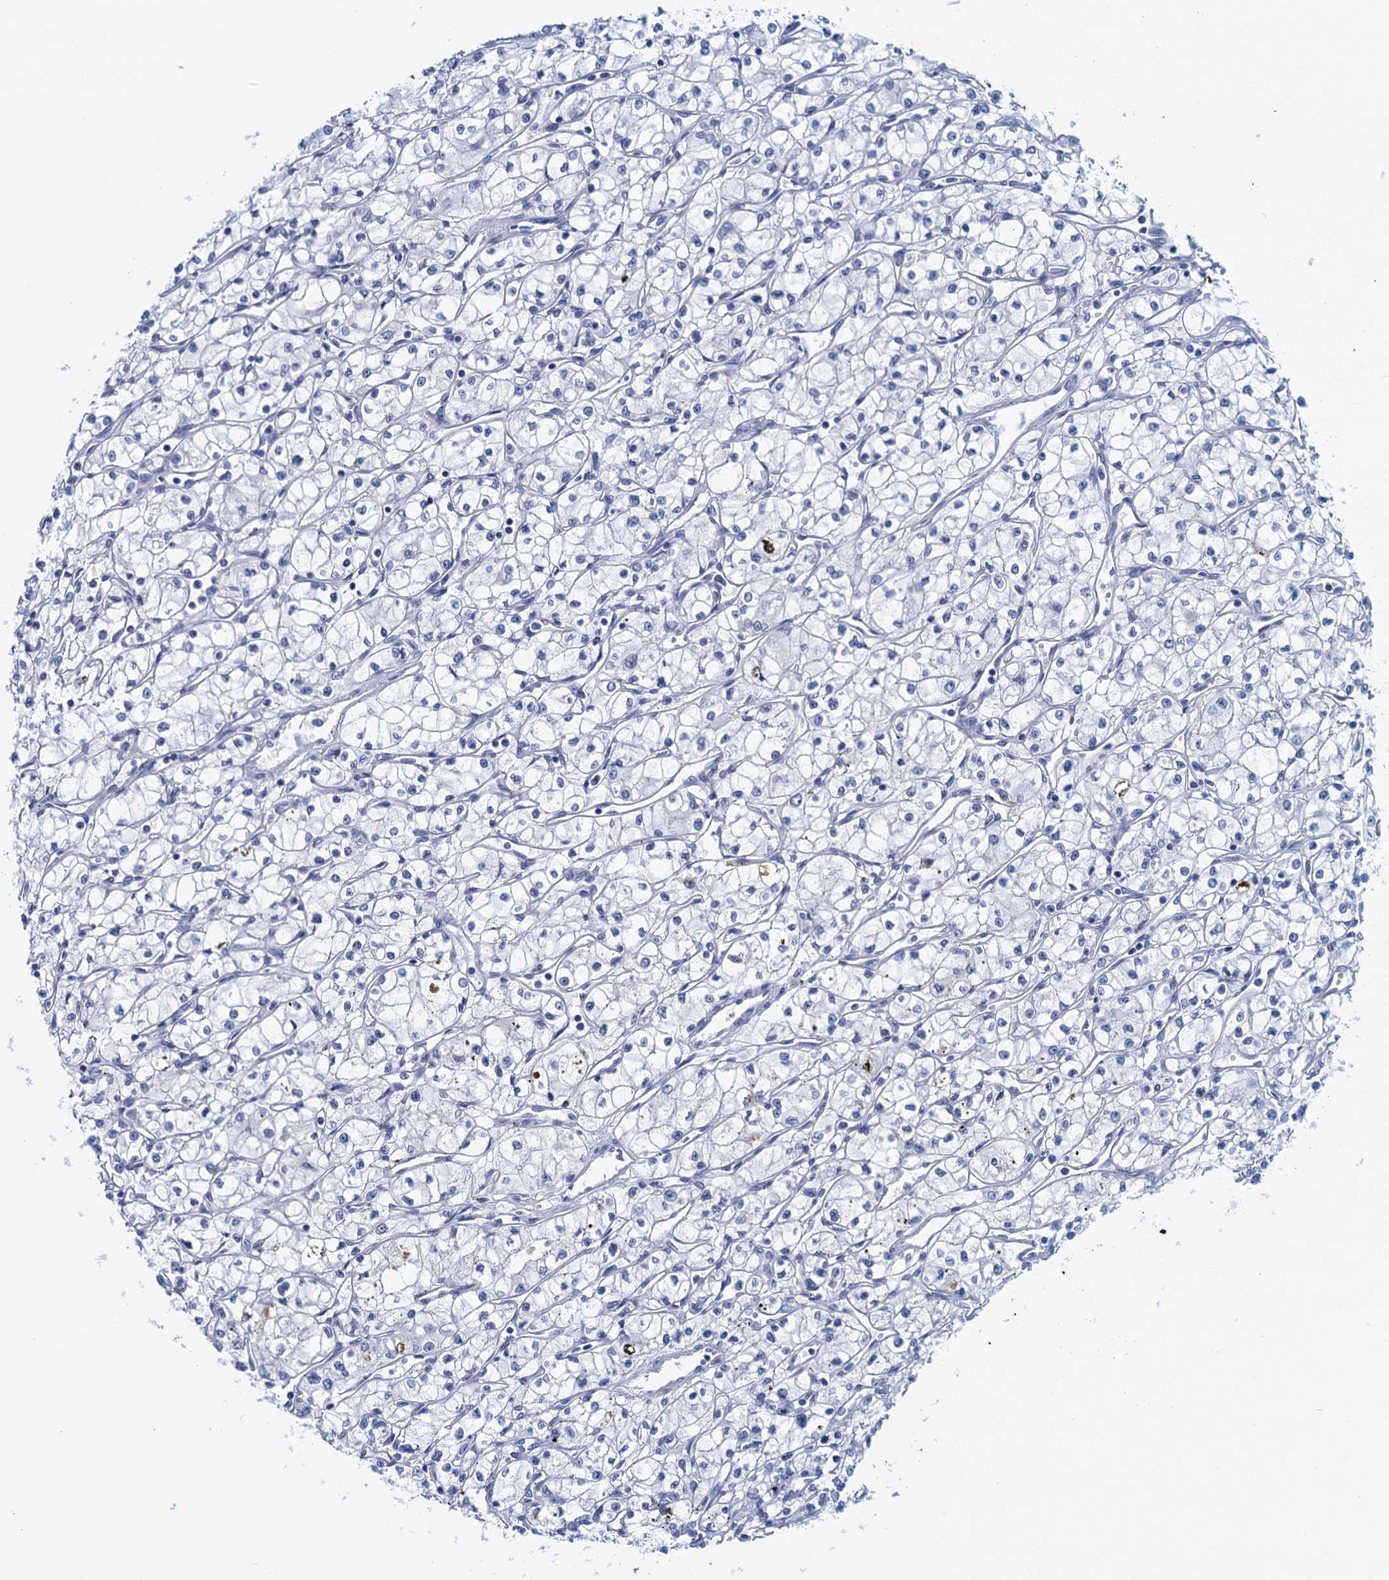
{"staining": {"intensity": "negative", "quantity": "none", "location": "none"}, "tissue": "renal cancer", "cell_type": "Tumor cells", "image_type": "cancer", "snomed": [{"axis": "morphology", "description": "Adenocarcinoma, NOS"}, {"axis": "topography", "description": "Kidney"}], "caption": "Immunohistochemistry (IHC) micrograph of neoplastic tissue: renal cancer stained with DAB (3,3'-diaminobenzidine) displays no significant protein positivity in tumor cells.", "gene": "CYP51A1", "patient": {"sex": "male", "age": 59}}